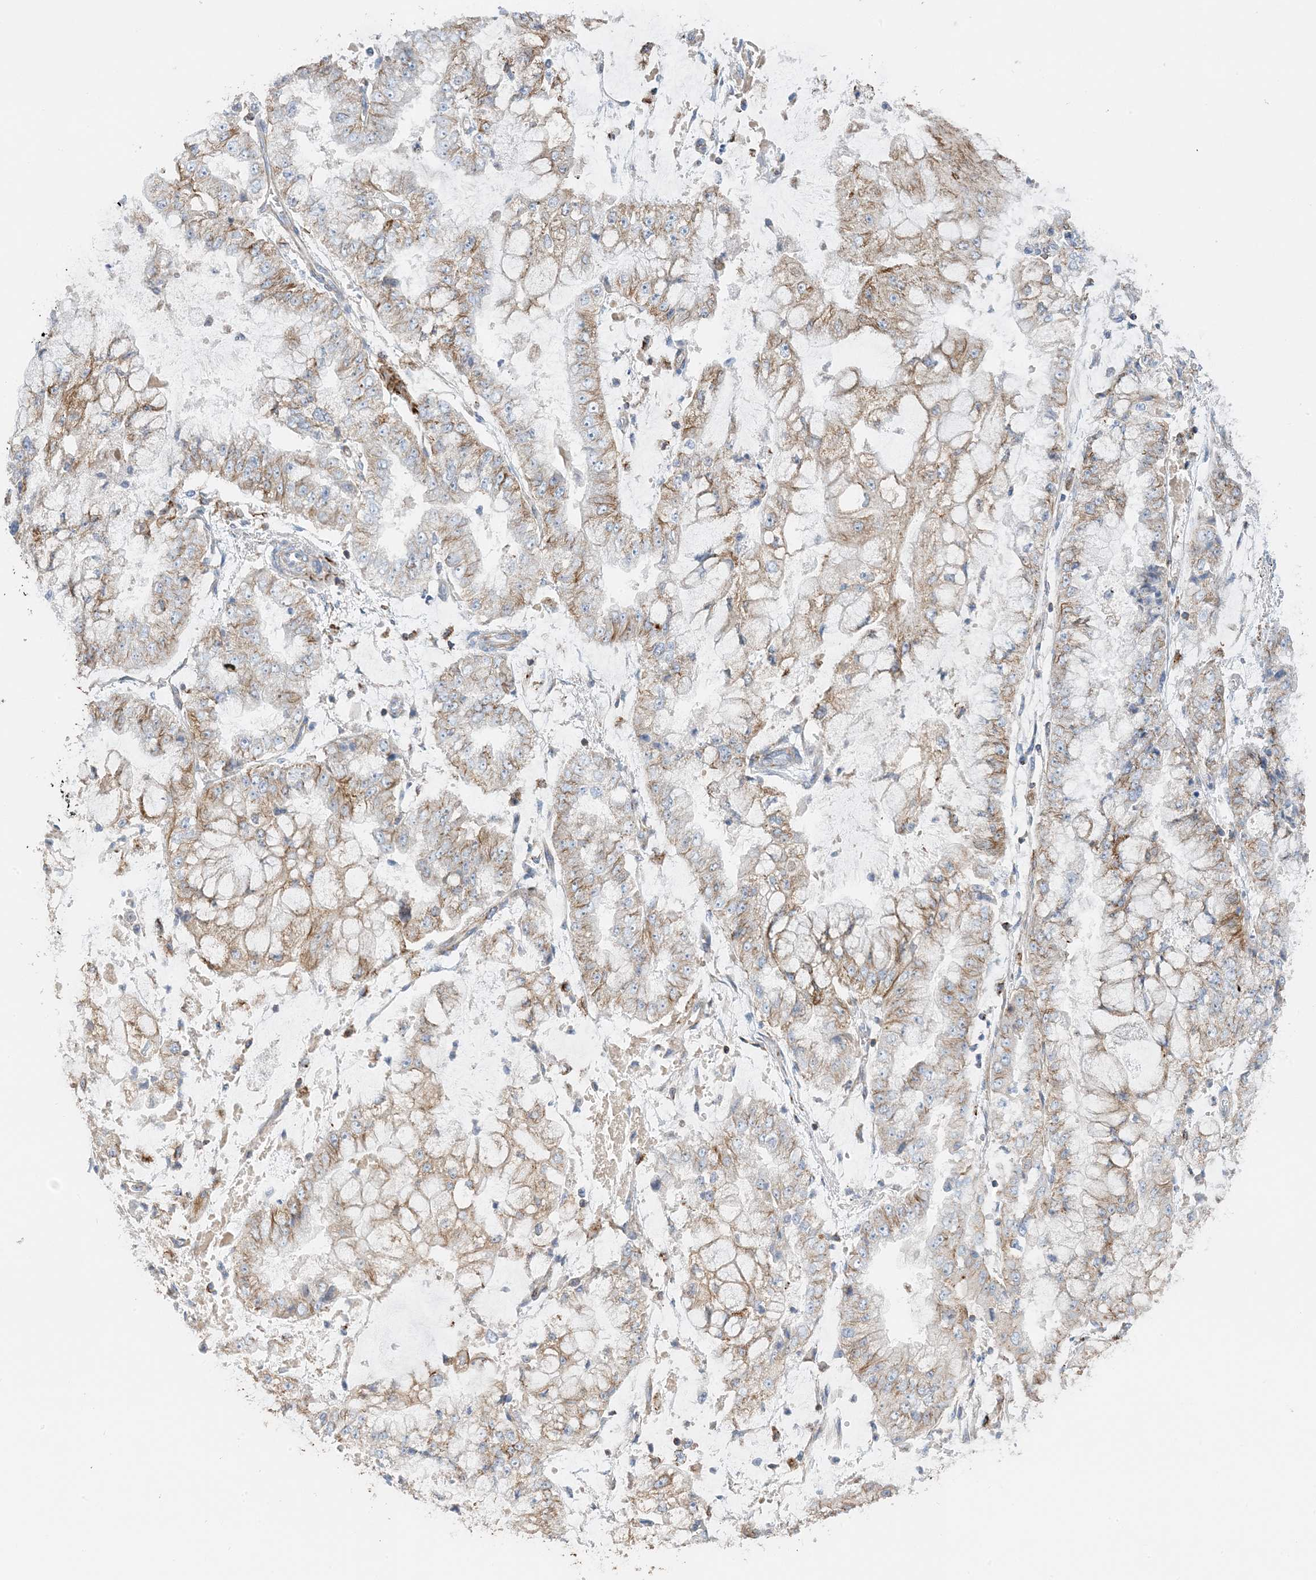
{"staining": {"intensity": "weak", "quantity": ">75%", "location": "cytoplasmic/membranous"}, "tissue": "stomach cancer", "cell_type": "Tumor cells", "image_type": "cancer", "snomed": [{"axis": "morphology", "description": "Adenocarcinoma, NOS"}, {"axis": "topography", "description": "Stomach"}], "caption": "Immunohistochemical staining of human adenocarcinoma (stomach) exhibits low levels of weak cytoplasmic/membranous protein positivity in approximately >75% of tumor cells. The protein is stained brown, and the nuclei are stained in blue (DAB IHC with brightfield microscopy, high magnification).", "gene": "CALHM5", "patient": {"sex": "male", "age": 76}}